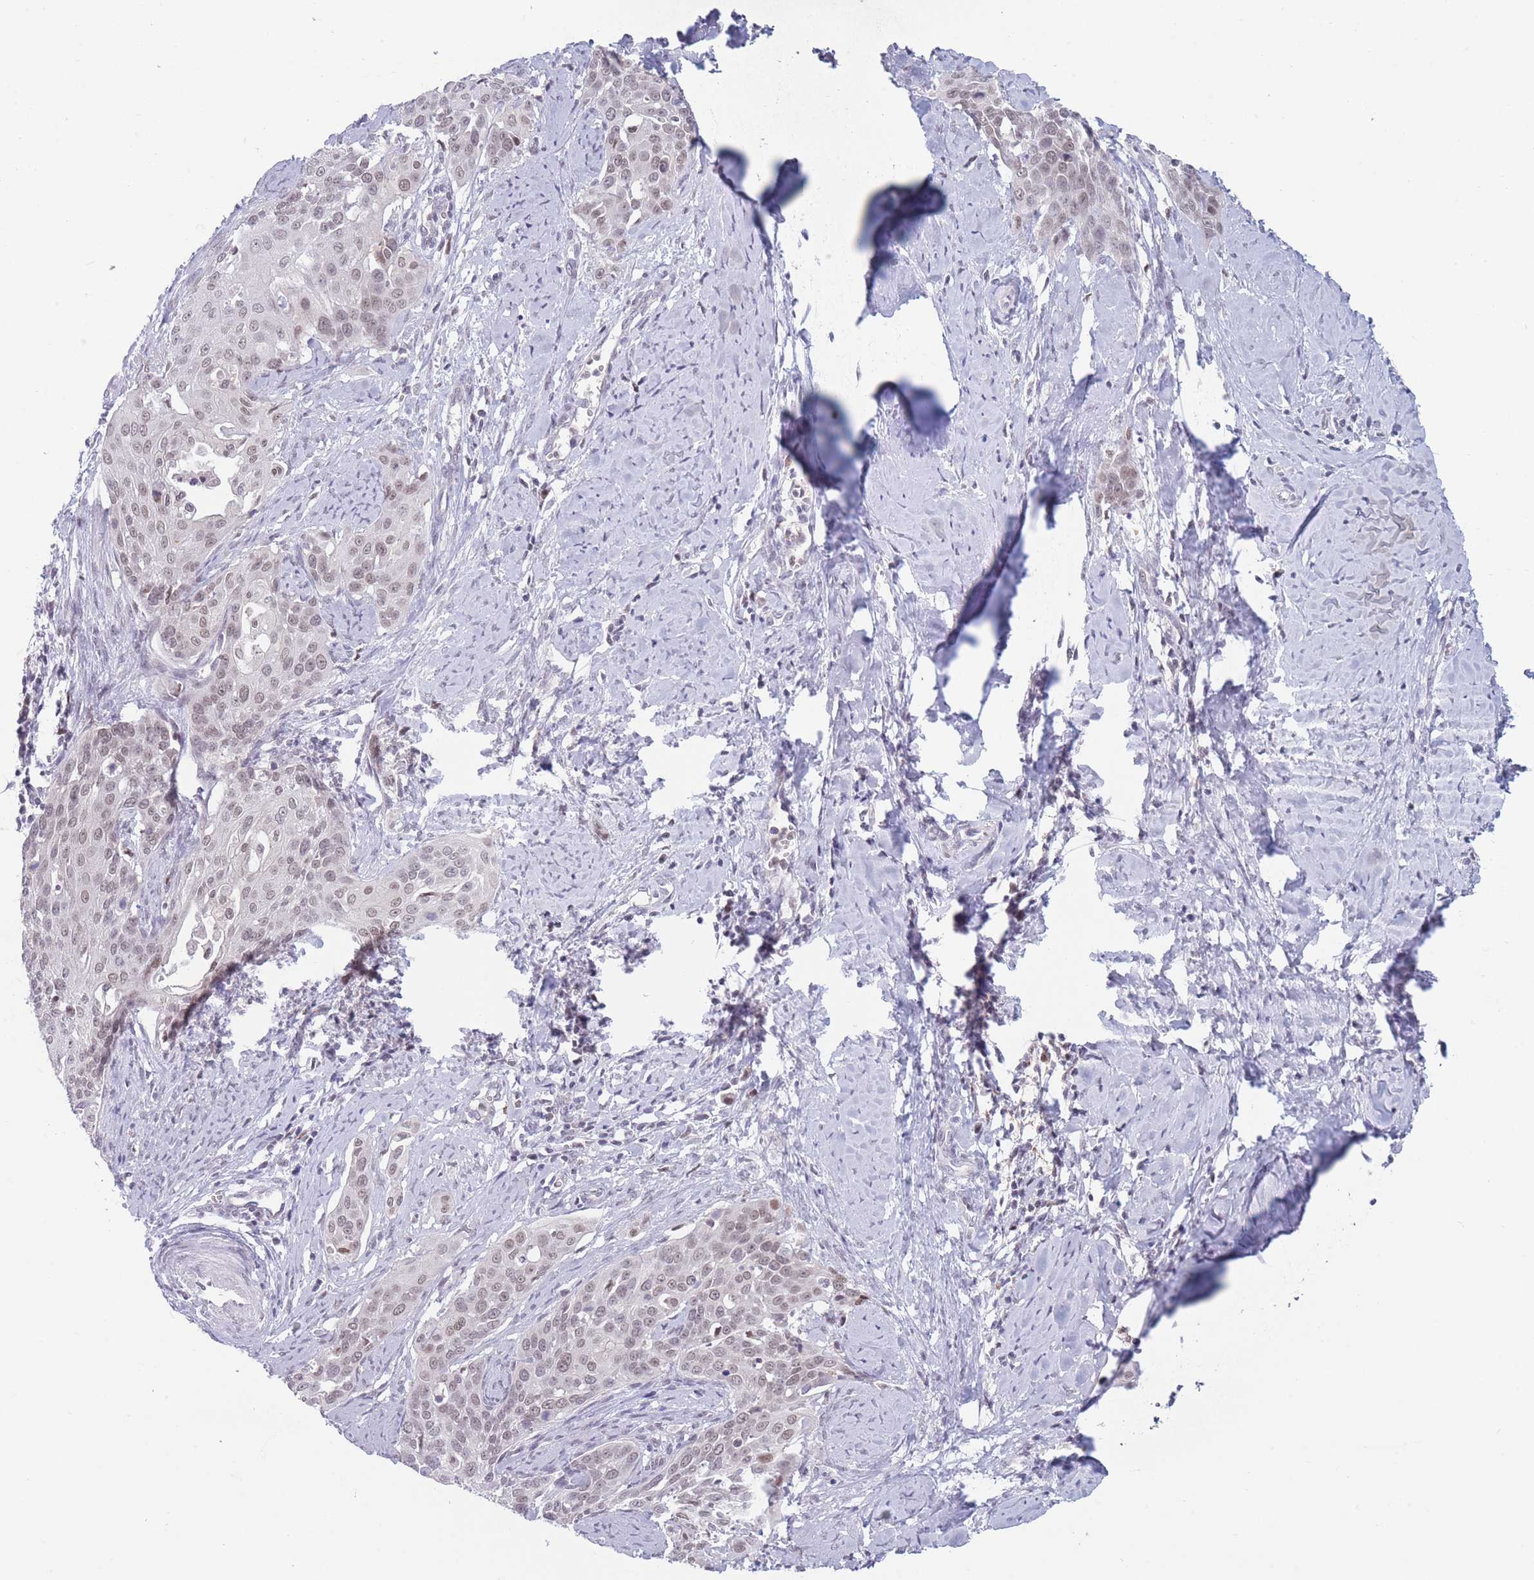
{"staining": {"intensity": "weak", "quantity": "25%-75%", "location": "nuclear"}, "tissue": "cervical cancer", "cell_type": "Tumor cells", "image_type": "cancer", "snomed": [{"axis": "morphology", "description": "Squamous cell carcinoma, NOS"}, {"axis": "topography", "description": "Cervix"}], "caption": "This histopathology image exhibits IHC staining of cervical squamous cell carcinoma, with low weak nuclear positivity in approximately 25%-75% of tumor cells.", "gene": "ARID3B", "patient": {"sex": "female", "age": 44}}